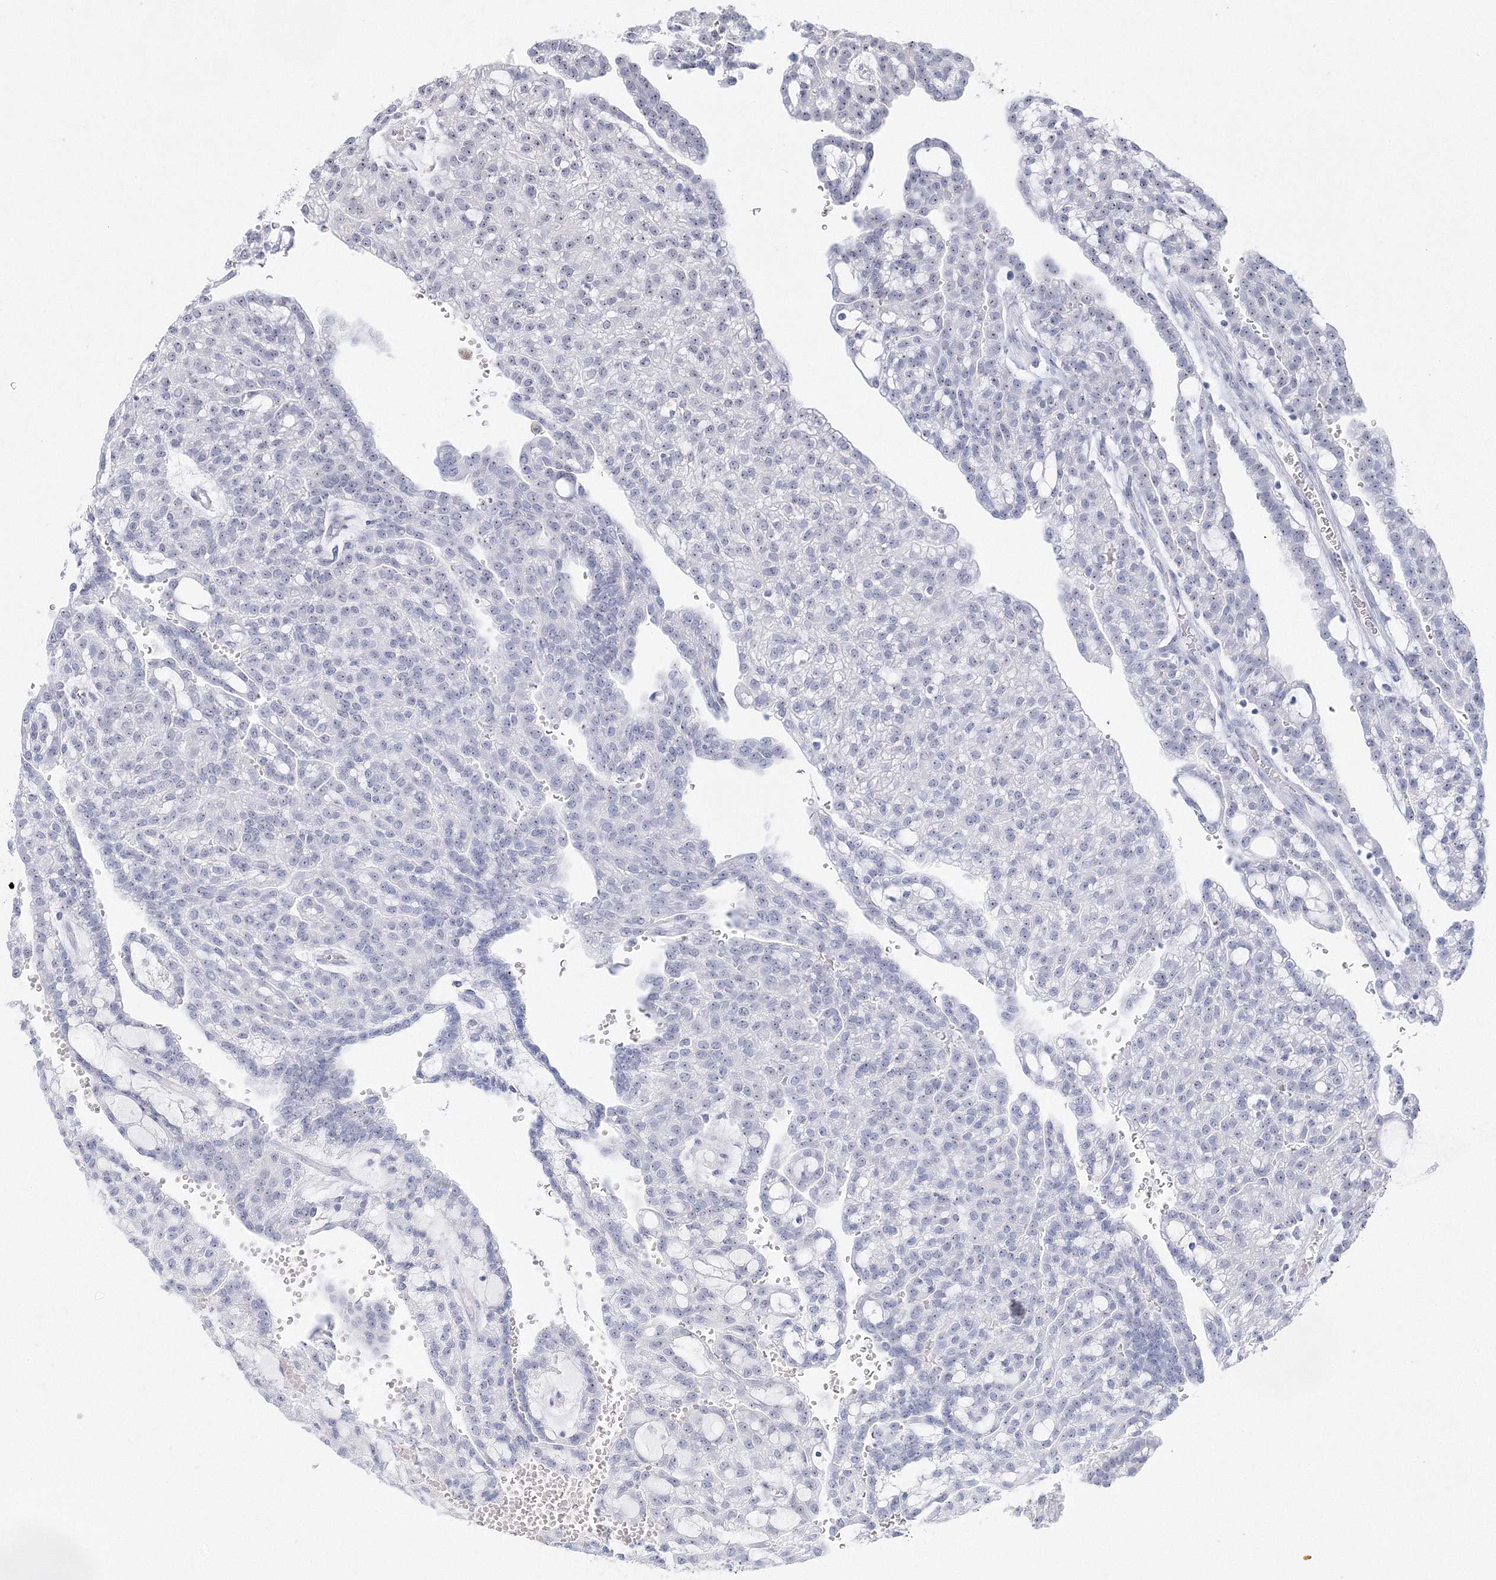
{"staining": {"intensity": "negative", "quantity": "none", "location": "none"}, "tissue": "renal cancer", "cell_type": "Tumor cells", "image_type": "cancer", "snomed": [{"axis": "morphology", "description": "Adenocarcinoma, NOS"}, {"axis": "topography", "description": "Kidney"}], "caption": "Immunohistochemical staining of human adenocarcinoma (renal) shows no significant positivity in tumor cells. (Immunohistochemistry, brightfield microscopy, high magnification).", "gene": "SIRT7", "patient": {"sex": "male", "age": 63}}